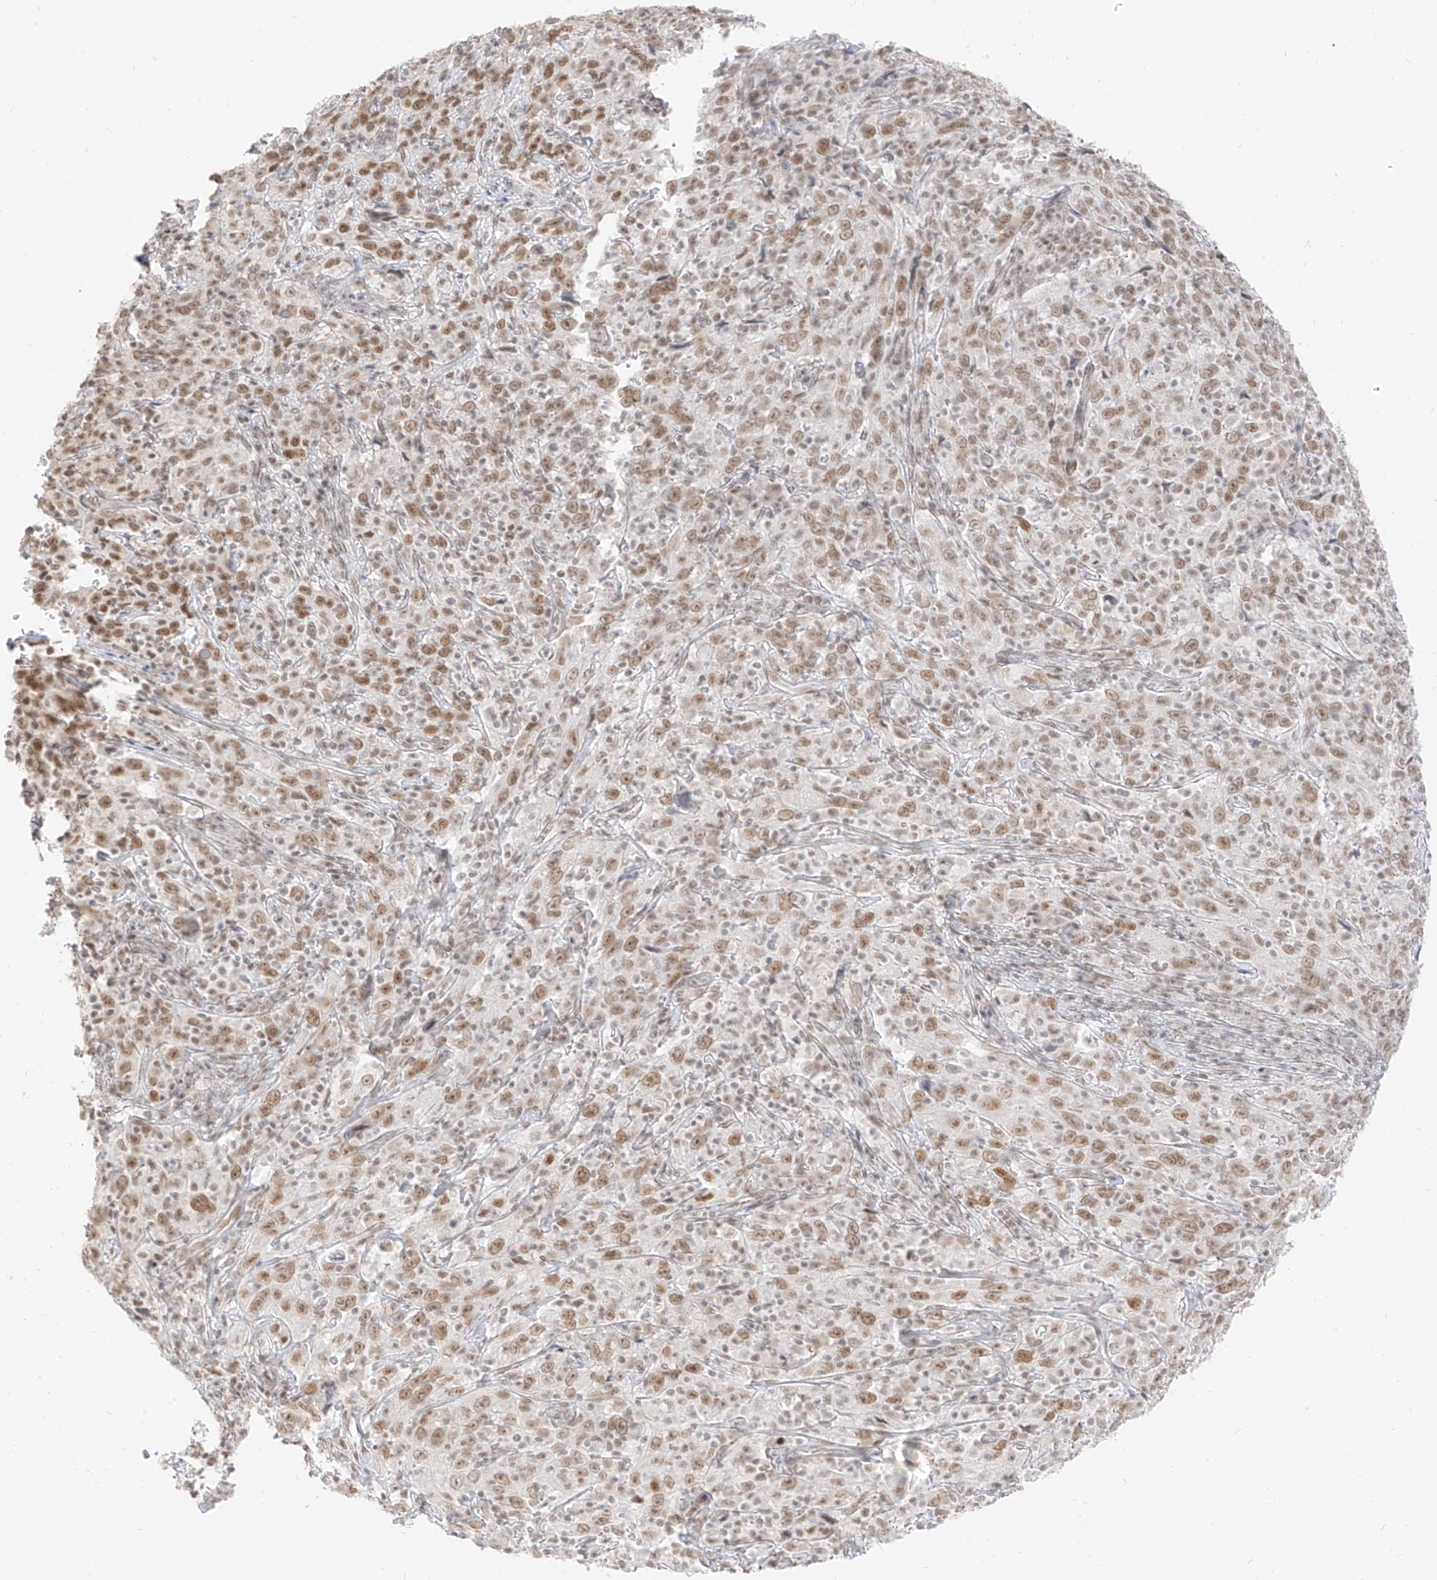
{"staining": {"intensity": "moderate", "quantity": ">75%", "location": "nuclear"}, "tissue": "cervical cancer", "cell_type": "Tumor cells", "image_type": "cancer", "snomed": [{"axis": "morphology", "description": "Squamous cell carcinoma, NOS"}, {"axis": "topography", "description": "Cervix"}], "caption": "Brown immunohistochemical staining in human cervical cancer (squamous cell carcinoma) exhibits moderate nuclear expression in approximately >75% of tumor cells.", "gene": "SUPT5H", "patient": {"sex": "female", "age": 46}}